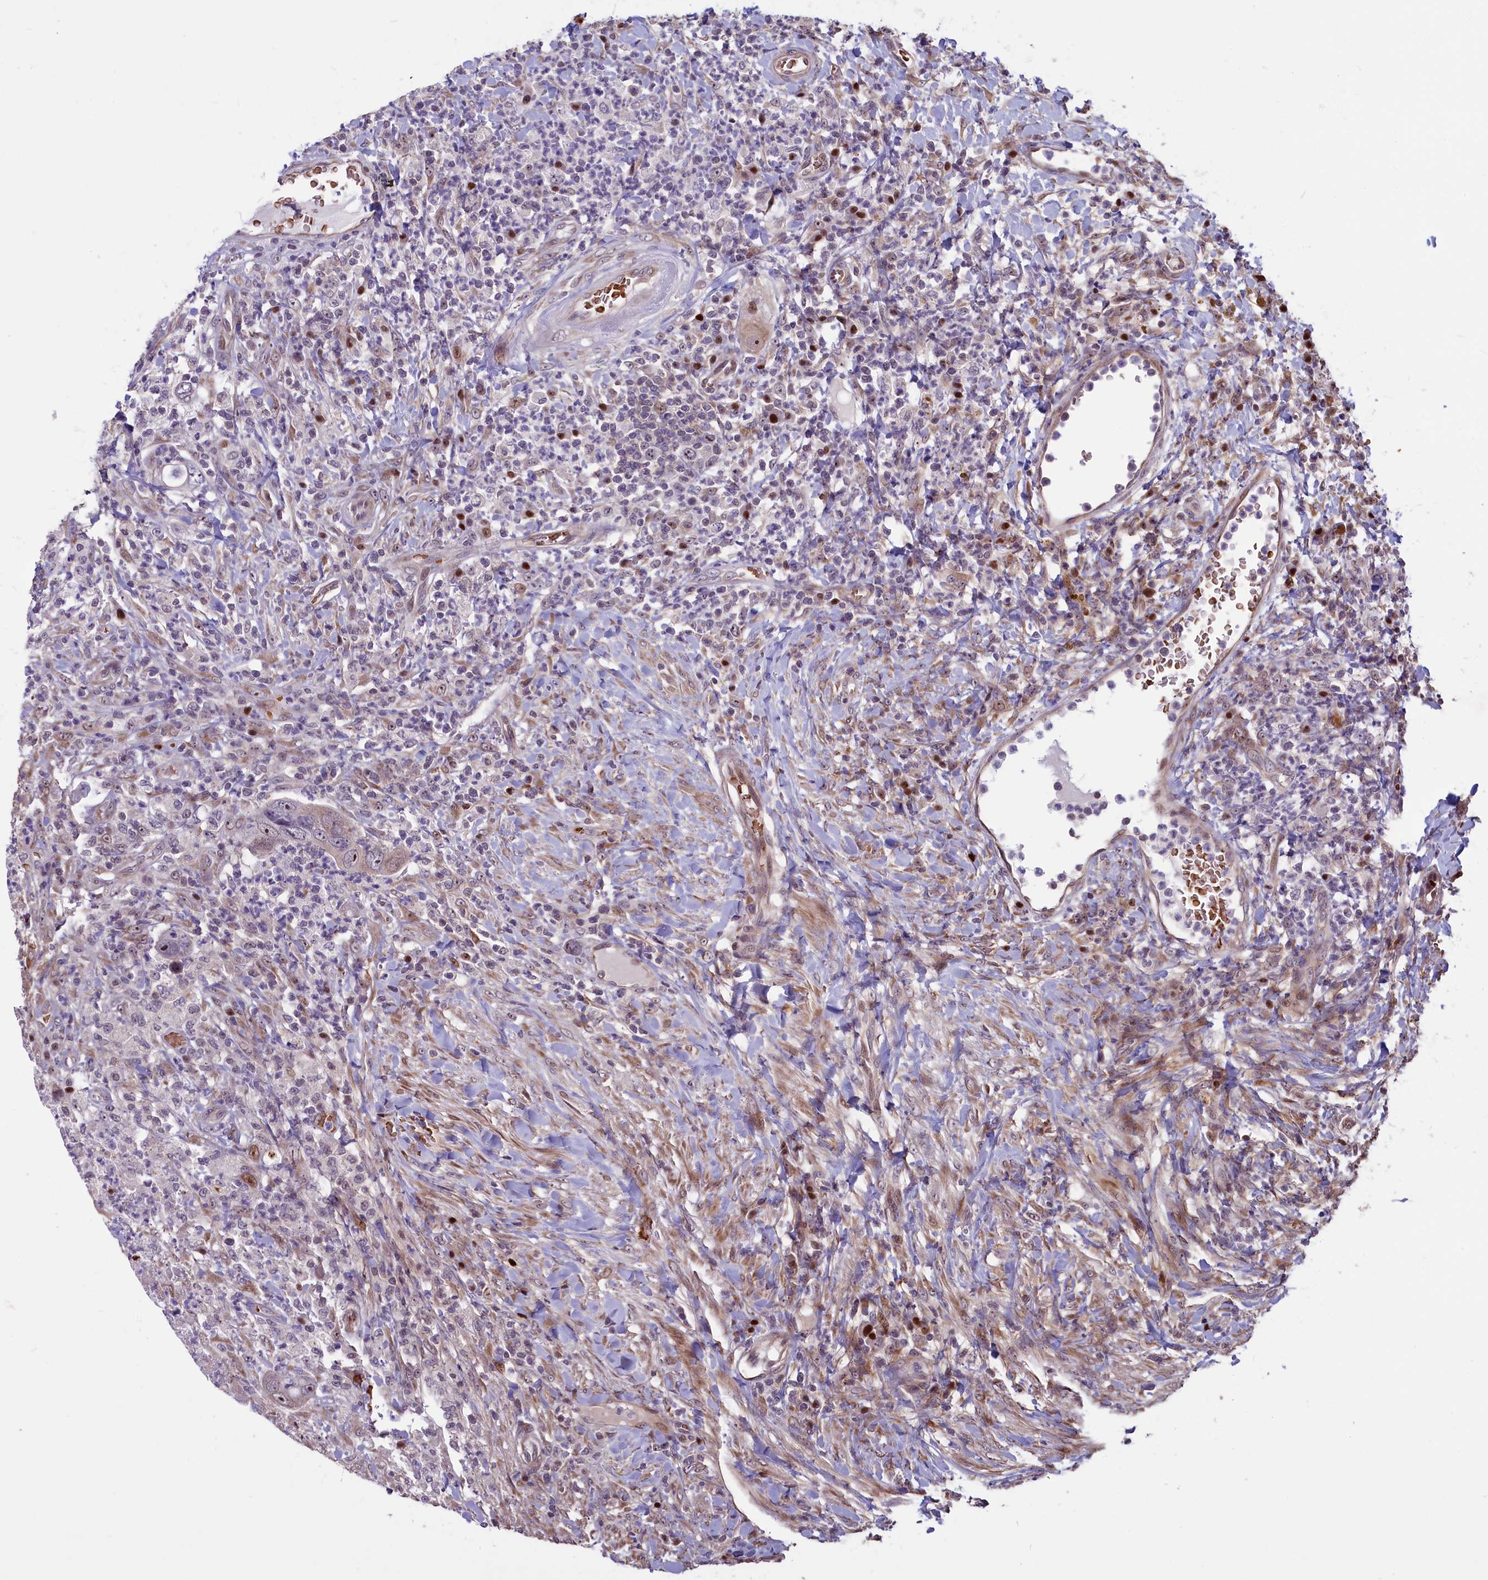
{"staining": {"intensity": "moderate", "quantity": "25%-75%", "location": "nuclear"}, "tissue": "colorectal cancer", "cell_type": "Tumor cells", "image_type": "cancer", "snomed": [{"axis": "morphology", "description": "Adenocarcinoma, NOS"}, {"axis": "topography", "description": "Rectum"}], "caption": "Colorectal cancer (adenocarcinoma) was stained to show a protein in brown. There is medium levels of moderate nuclear staining in about 25%-75% of tumor cells. (DAB IHC with brightfield microscopy, high magnification).", "gene": "SHFL", "patient": {"sex": "male", "age": 59}}